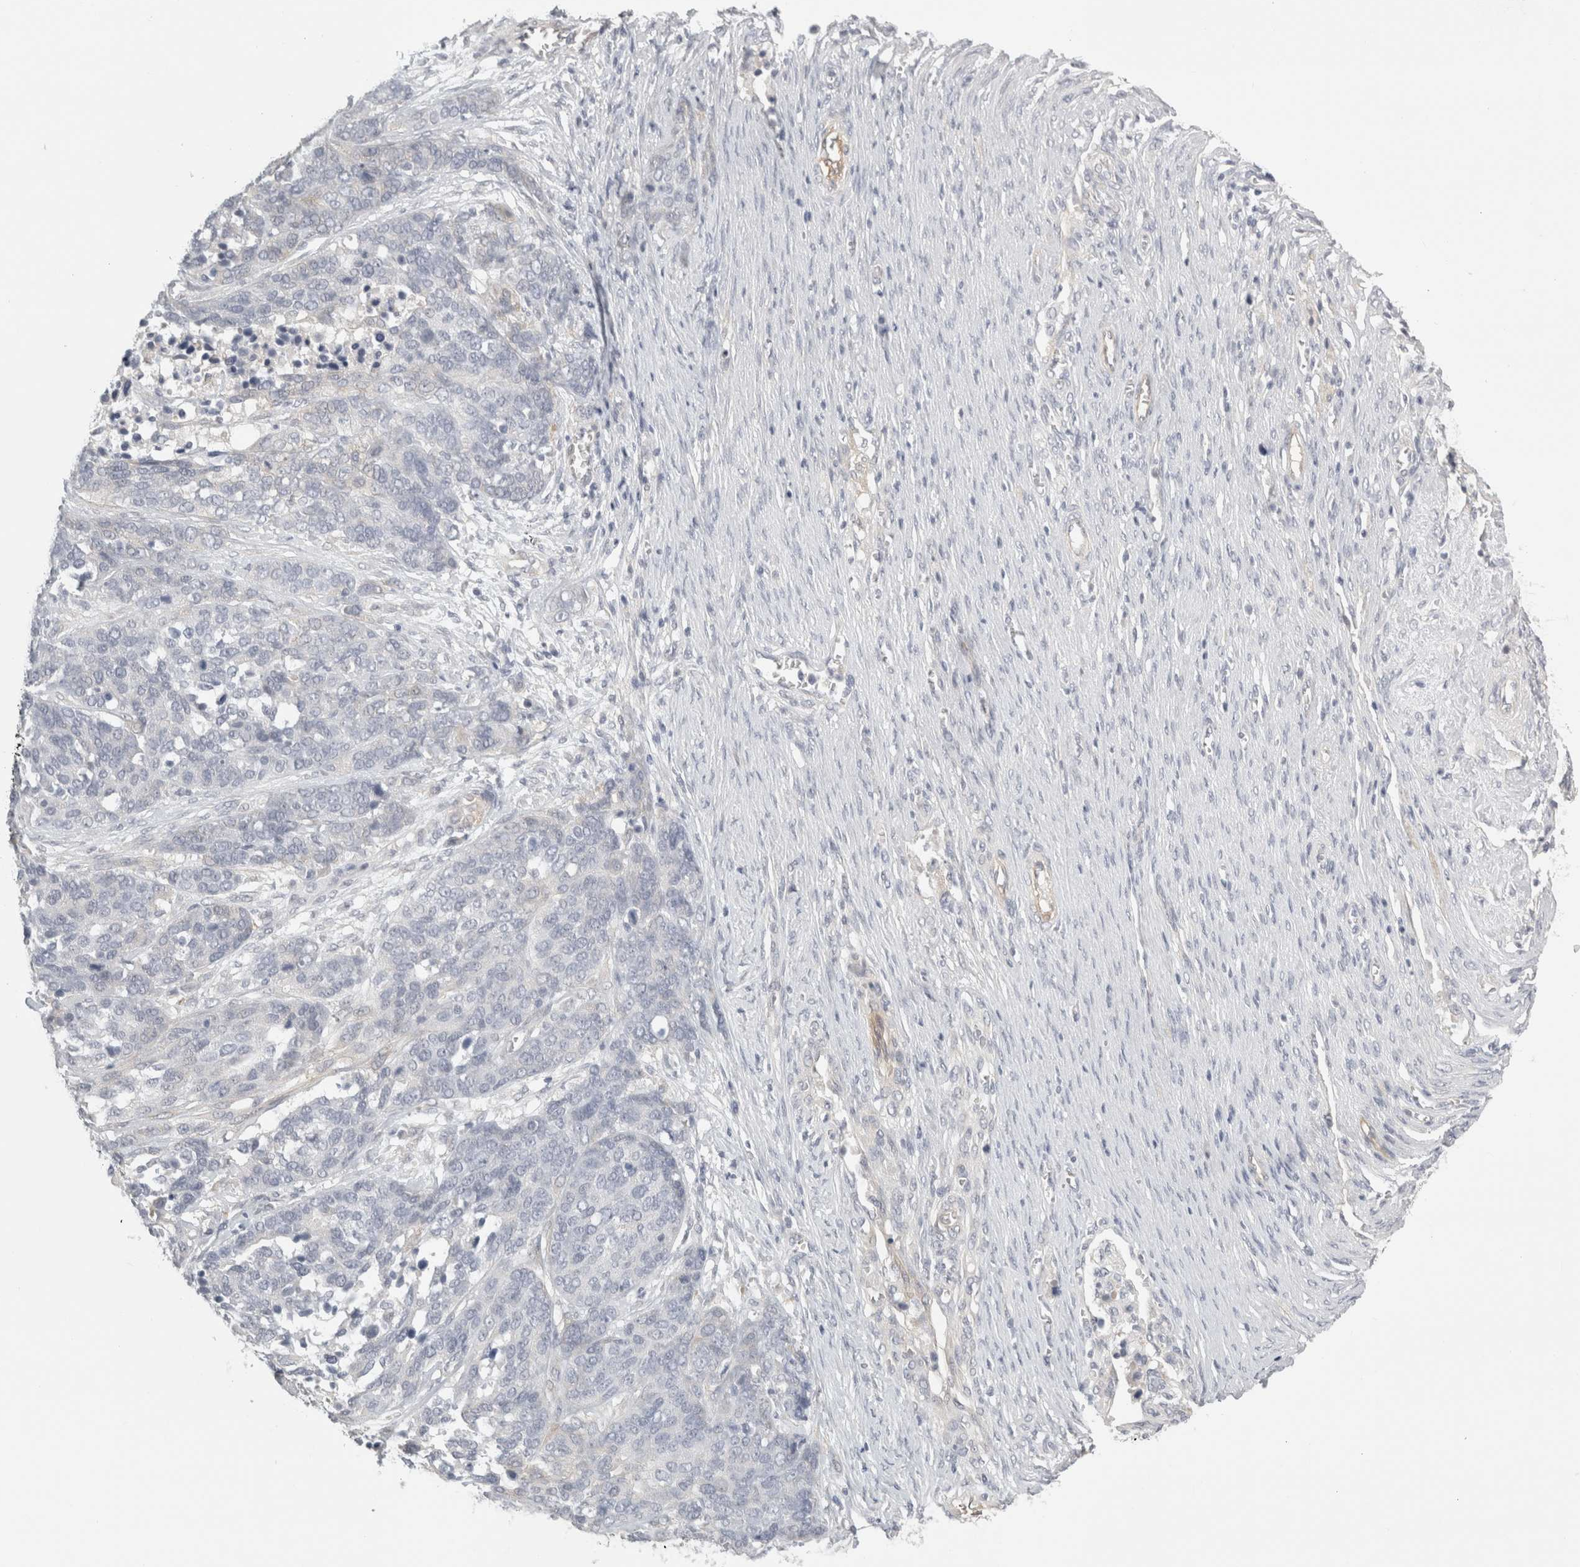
{"staining": {"intensity": "negative", "quantity": "none", "location": "none"}, "tissue": "ovarian cancer", "cell_type": "Tumor cells", "image_type": "cancer", "snomed": [{"axis": "morphology", "description": "Cystadenocarcinoma, serous, NOS"}, {"axis": "topography", "description": "Ovary"}], "caption": "High magnification brightfield microscopy of serous cystadenocarcinoma (ovarian) stained with DAB (3,3'-diaminobenzidine) (brown) and counterstained with hematoxylin (blue): tumor cells show no significant expression.", "gene": "FBLIM1", "patient": {"sex": "female", "age": 44}}